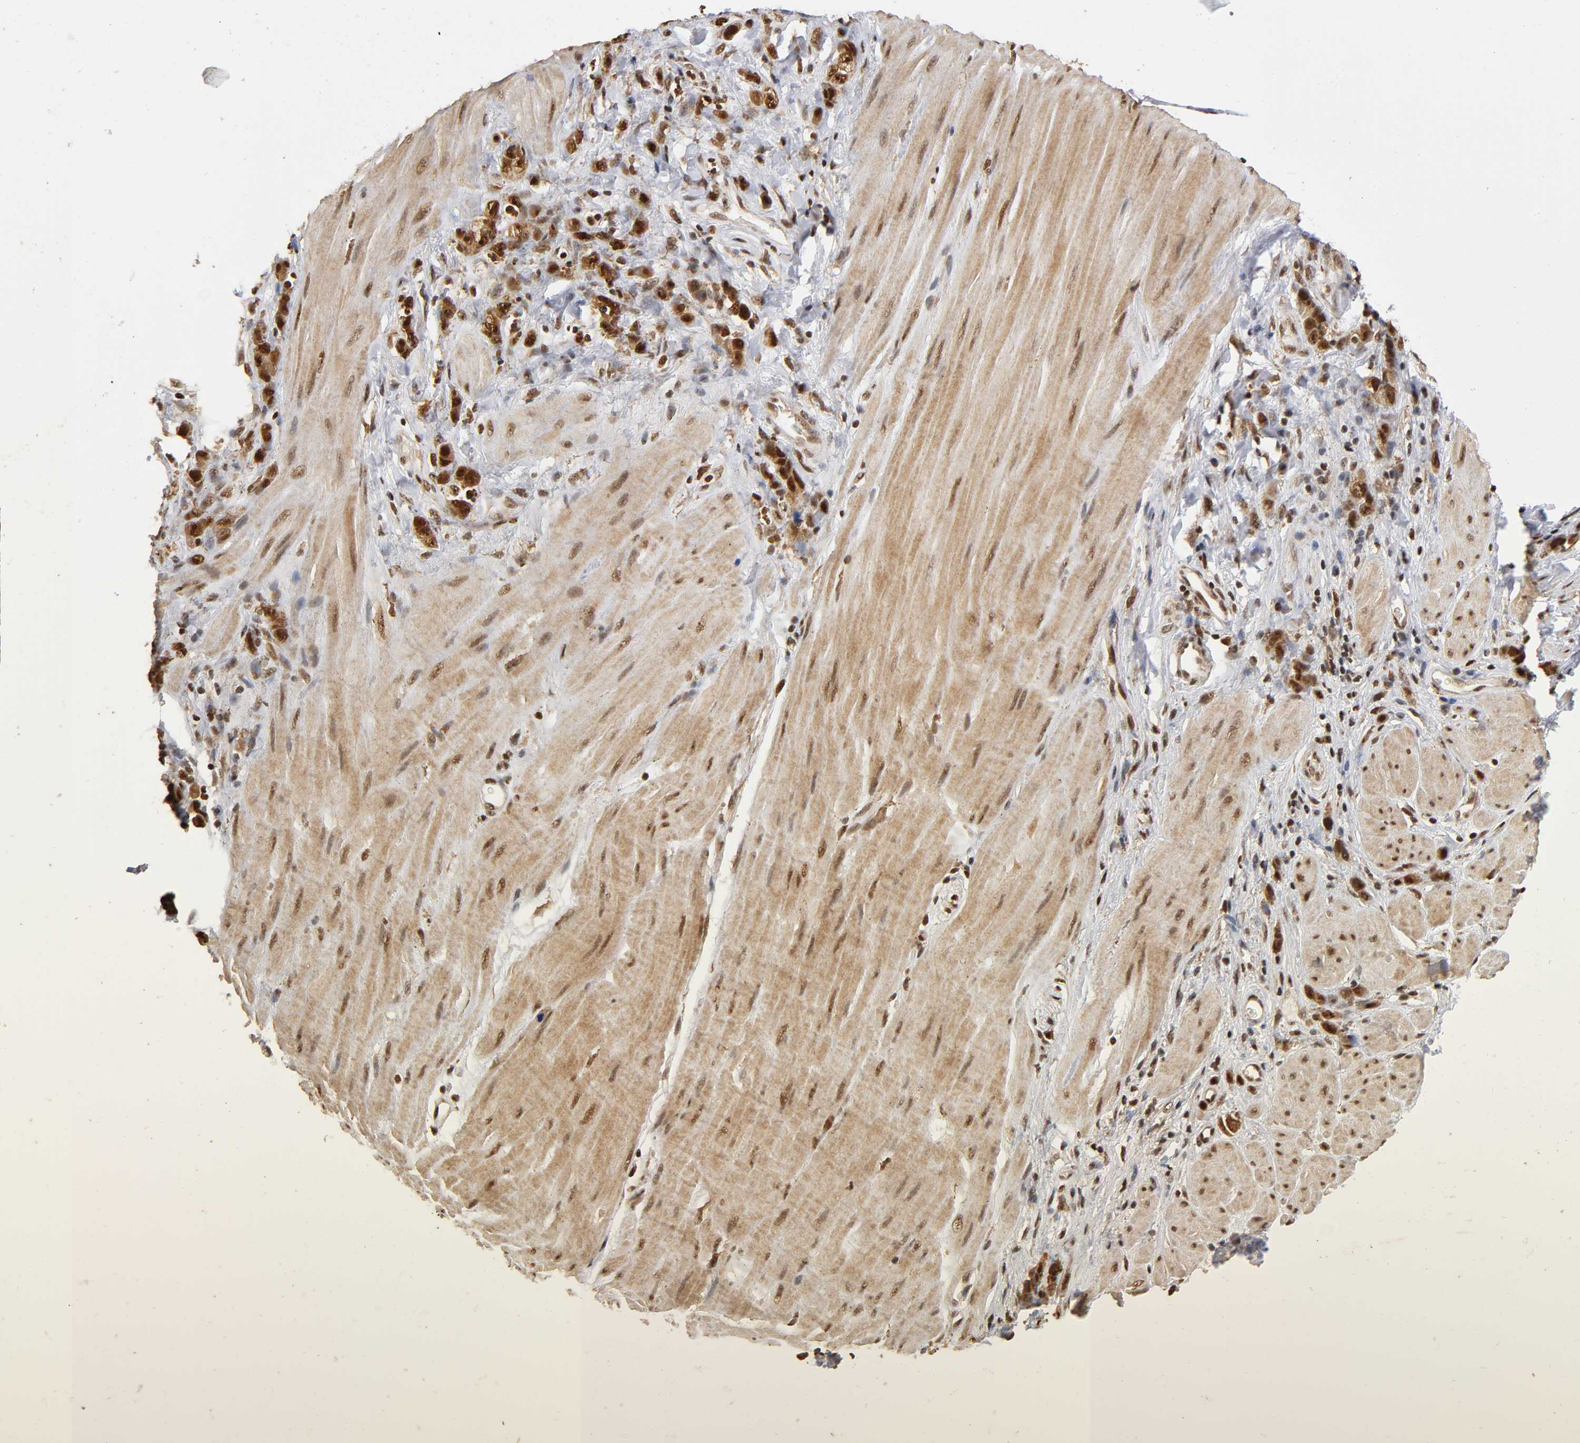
{"staining": {"intensity": "strong", "quantity": ">75%", "location": "cytoplasmic/membranous,nuclear"}, "tissue": "stomach cancer", "cell_type": "Tumor cells", "image_type": "cancer", "snomed": [{"axis": "morphology", "description": "Adenocarcinoma, NOS"}, {"axis": "topography", "description": "Stomach"}], "caption": "IHC (DAB (3,3'-diaminobenzidine)) staining of stomach adenocarcinoma reveals strong cytoplasmic/membranous and nuclear protein positivity in about >75% of tumor cells. Nuclei are stained in blue.", "gene": "RNF122", "patient": {"sex": "male", "age": 82}}